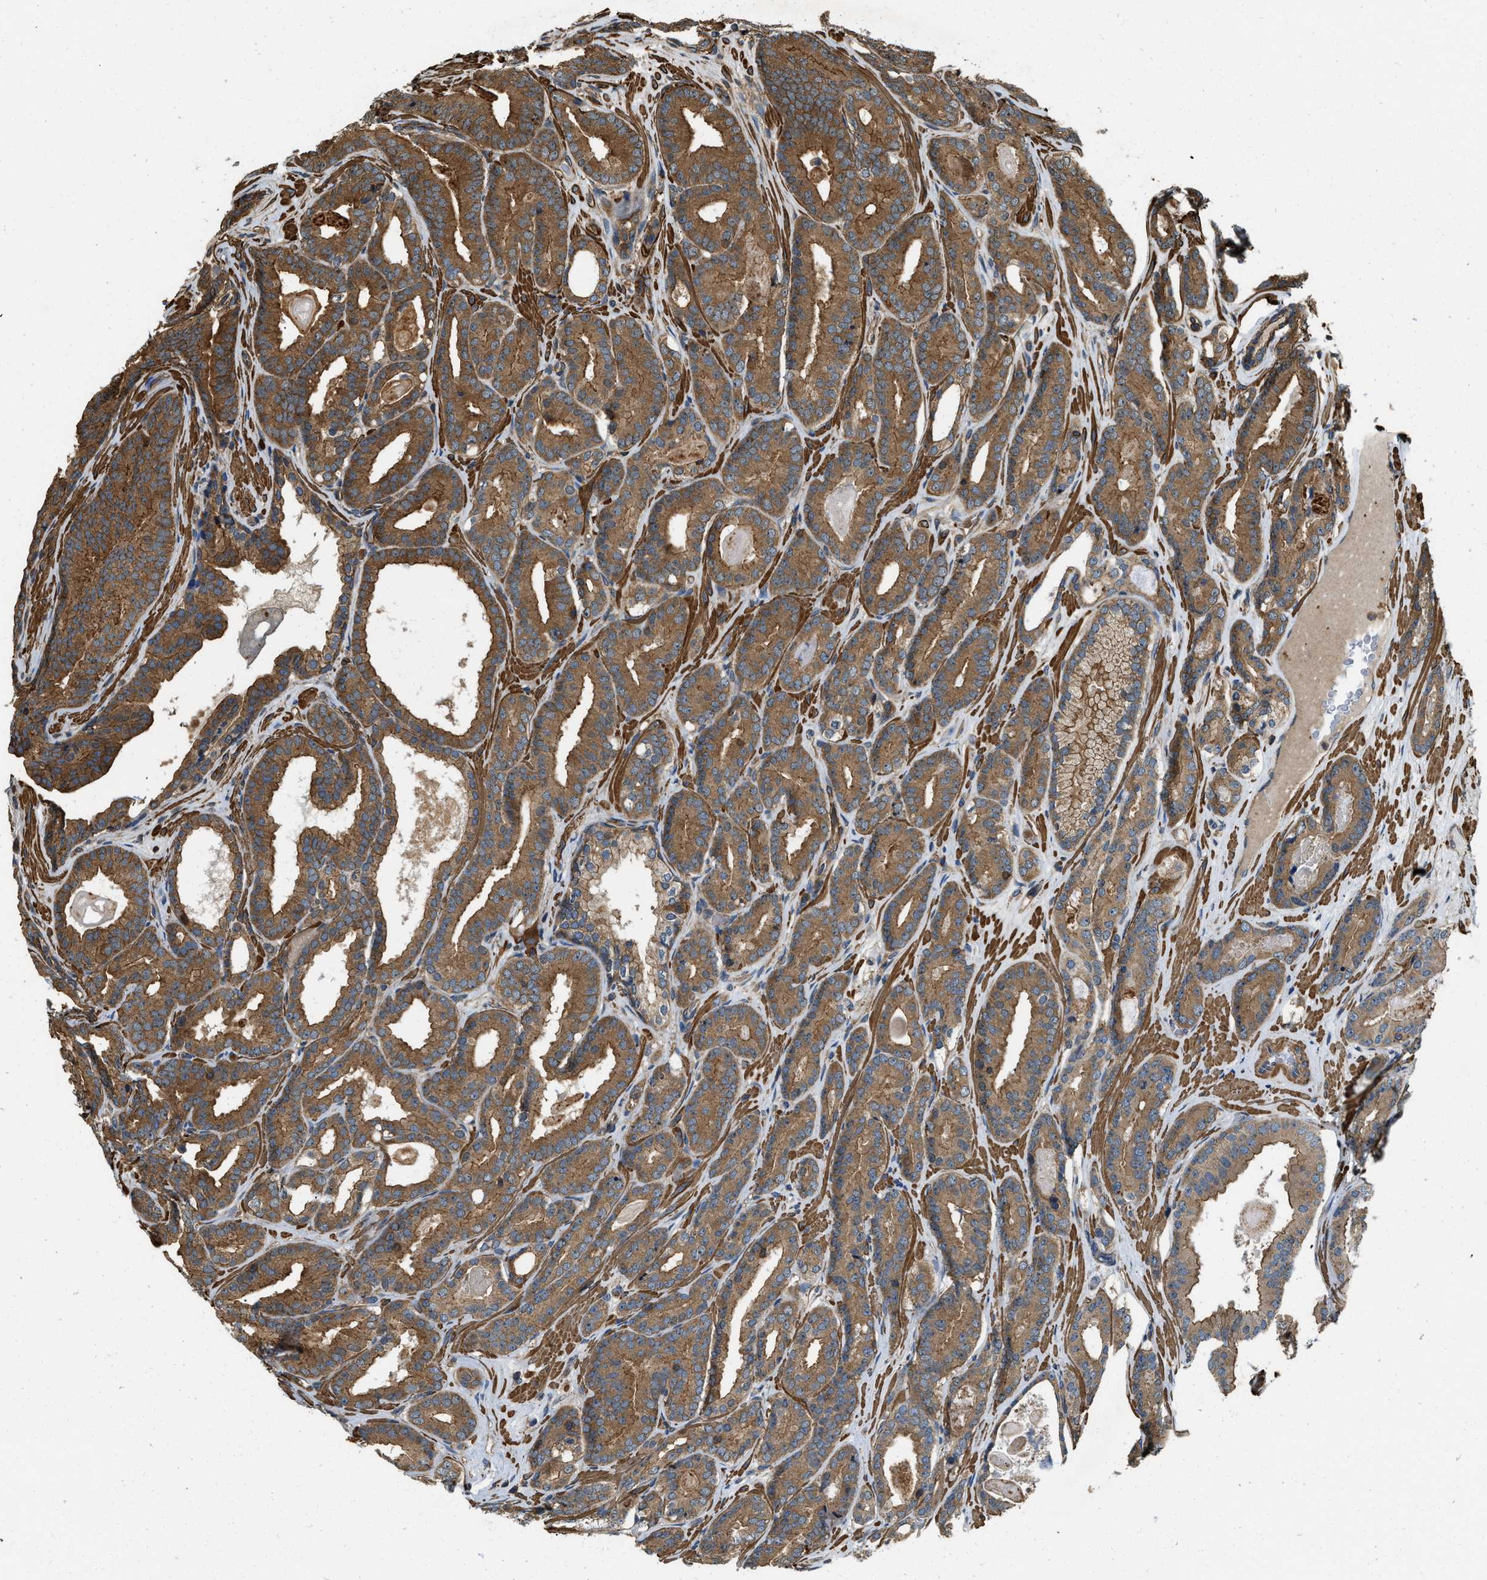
{"staining": {"intensity": "moderate", "quantity": ">75%", "location": "cytoplasmic/membranous"}, "tissue": "prostate cancer", "cell_type": "Tumor cells", "image_type": "cancer", "snomed": [{"axis": "morphology", "description": "Adenocarcinoma, High grade"}, {"axis": "topography", "description": "Prostate"}], "caption": "This is an image of IHC staining of prostate cancer (high-grade adenocarcinoma), which shows moderate staining in the cytoplasmic/membranous of tumor cells.", "gene": "YARS1", "patient": {"sex": "male", "age": 60}}